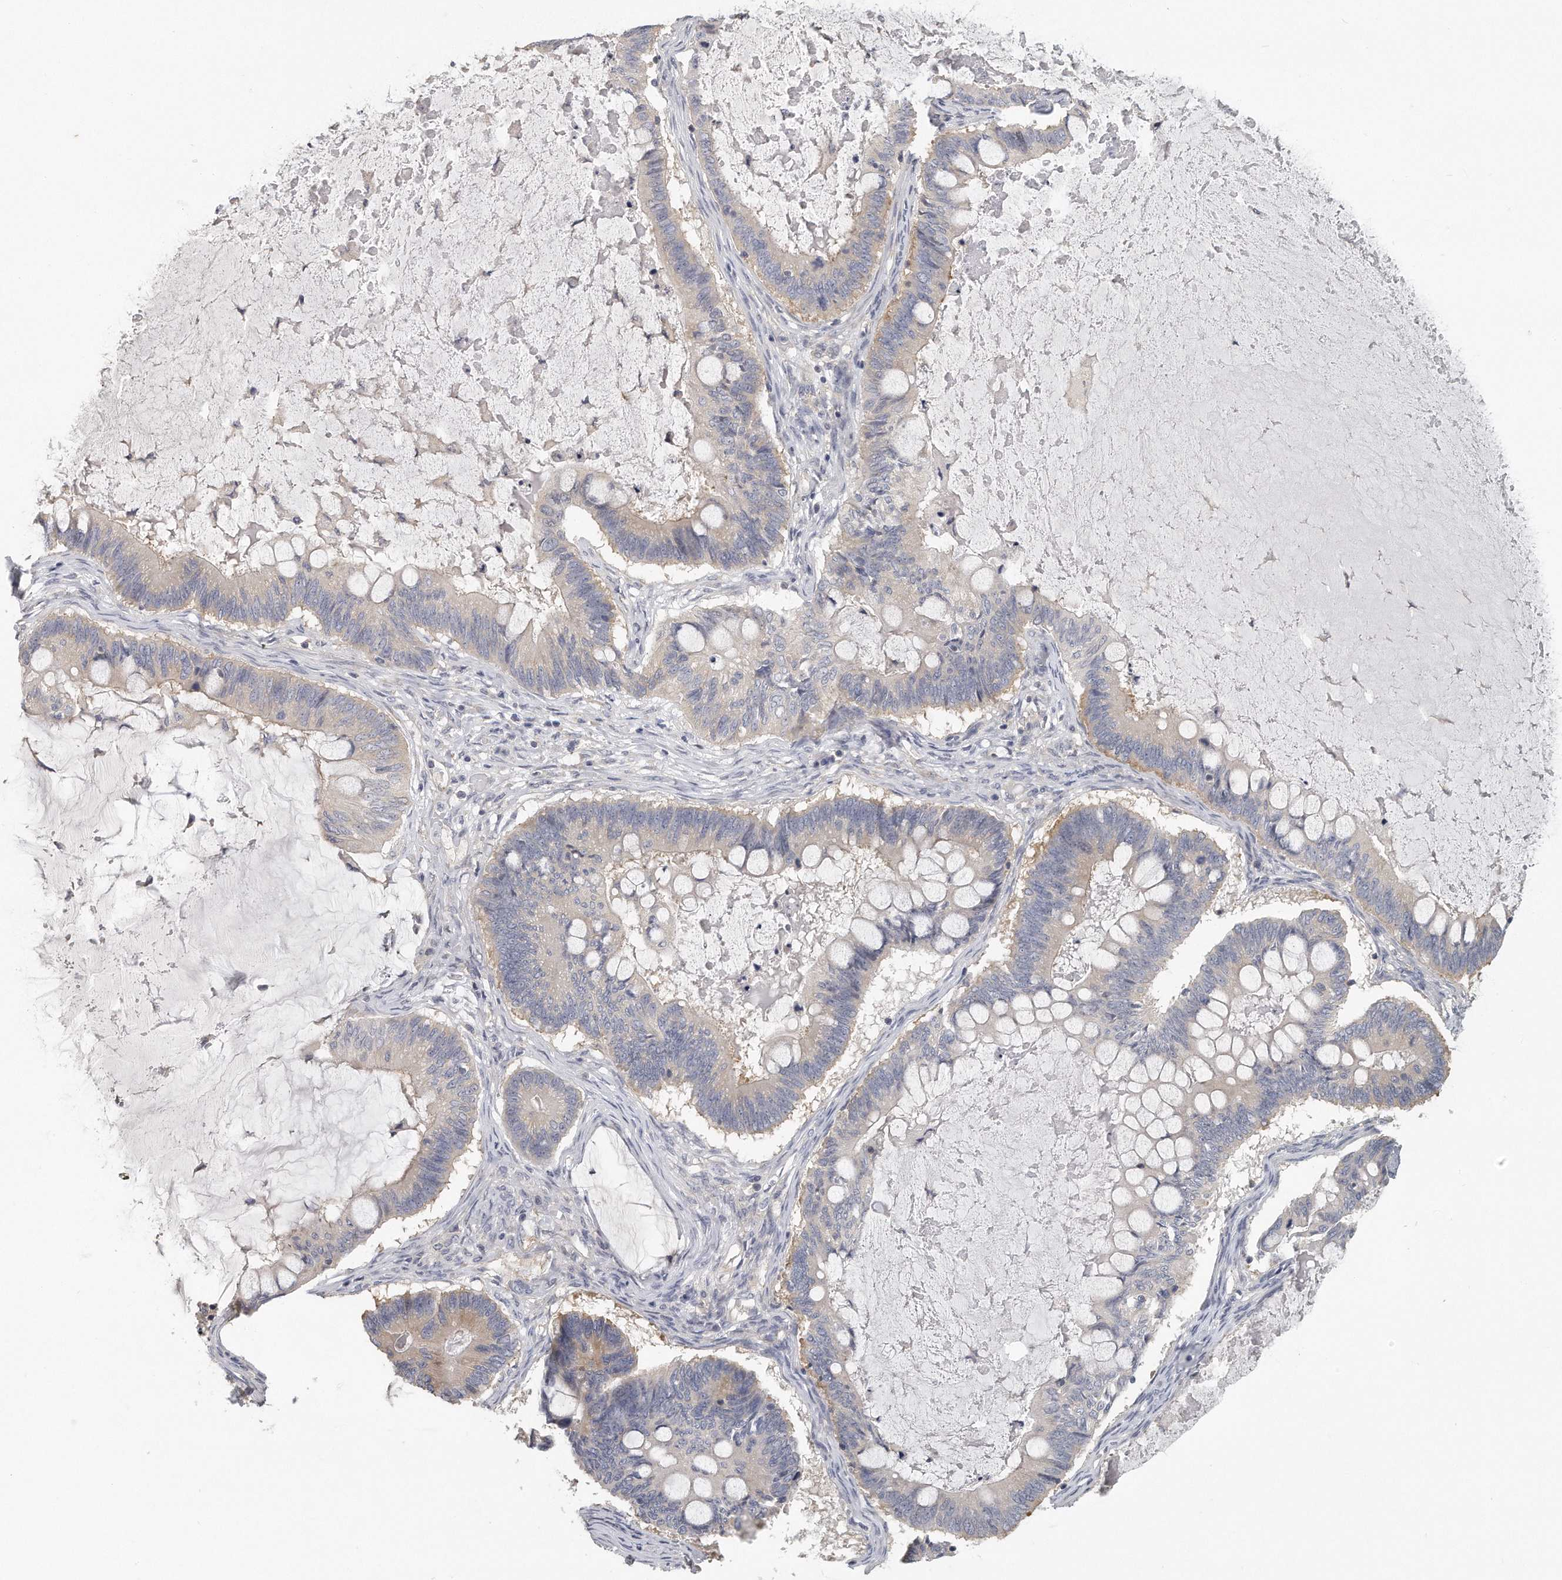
{"staining": {"intensity": "negative", "quantity": "none", "location": "none"}, "tissue": "ovarian cancer", "cell_type": "Tumor cells", "image_type": "cancer", "snomed": [{"axis": "morphology", "description": "Cystadenocarcinoma, mucinous, NOS"}, {"axis": "topography", "description": "Ovary"}], "caption": "The photomicrograph shows no significant expression in tumor cells of ovarian cancer (mucinous cystadenocarcinoma). (DAB IHC, high magnification).", "gene": "EIF3I", "patient": {"sex": "female", "age": 61}}